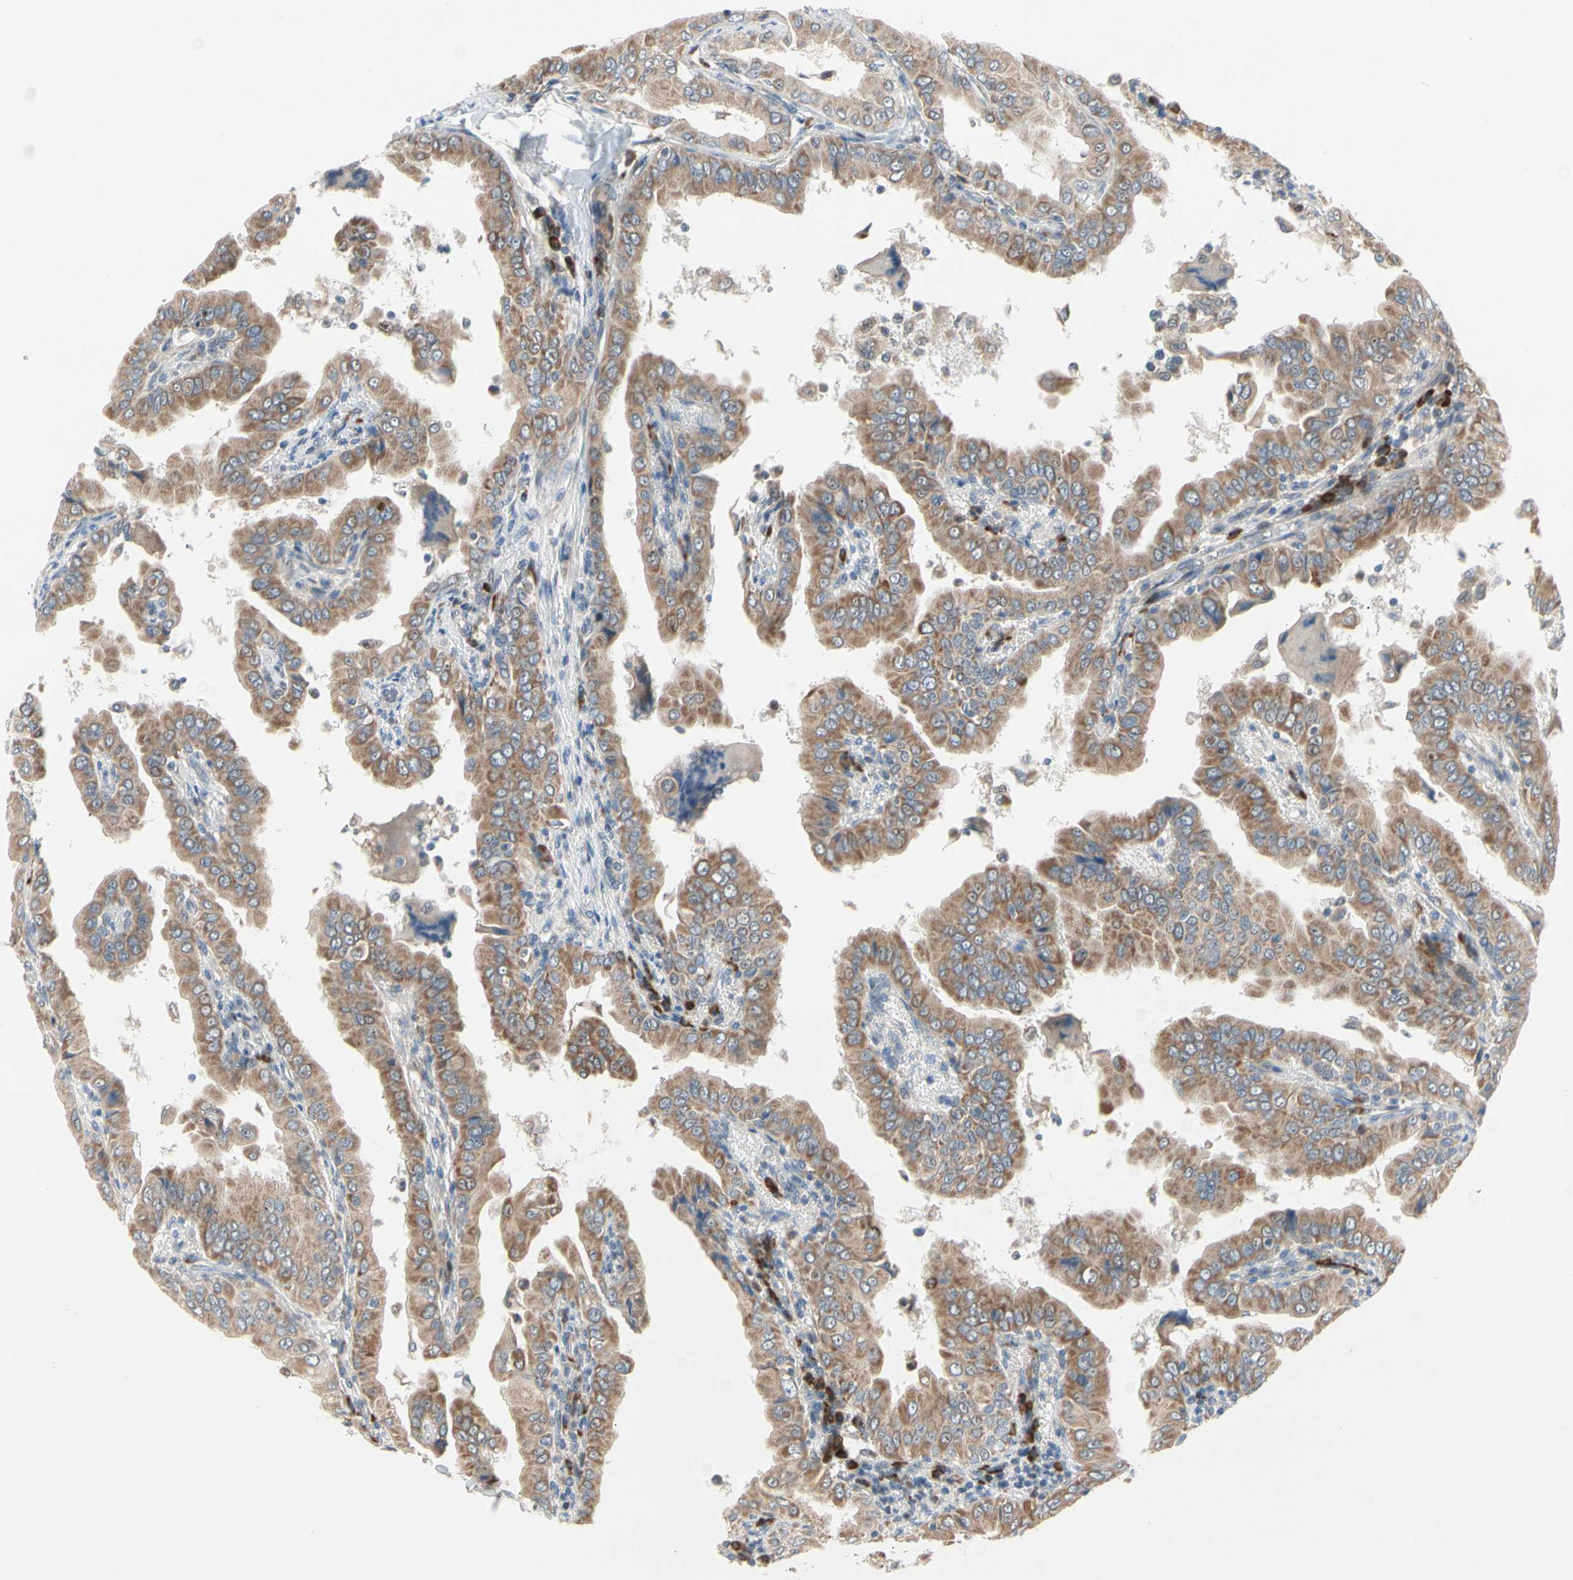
{"staining": {"intensity": "moderate", "quantity": ">75%", "location": "cytoplasmic/membranous"}, "tissue": "thyroid cancer", "cell_type": "Tumor cells", "image_type": "cancer", "snomed": [{"axis": "morphology", "description": "Papillary adenocarcinoma, NOS"}, {"axis": "topography", "description": "Thyroid gland"}], "caption": "This photomicrograph exhibits IHC staining of thyroid cancer, with medium moderate cytoplasmic/membranous expression in about >75% of tumor cells.", "gene": "MARK1", "patient": {"sex": "male", "age": 33}}